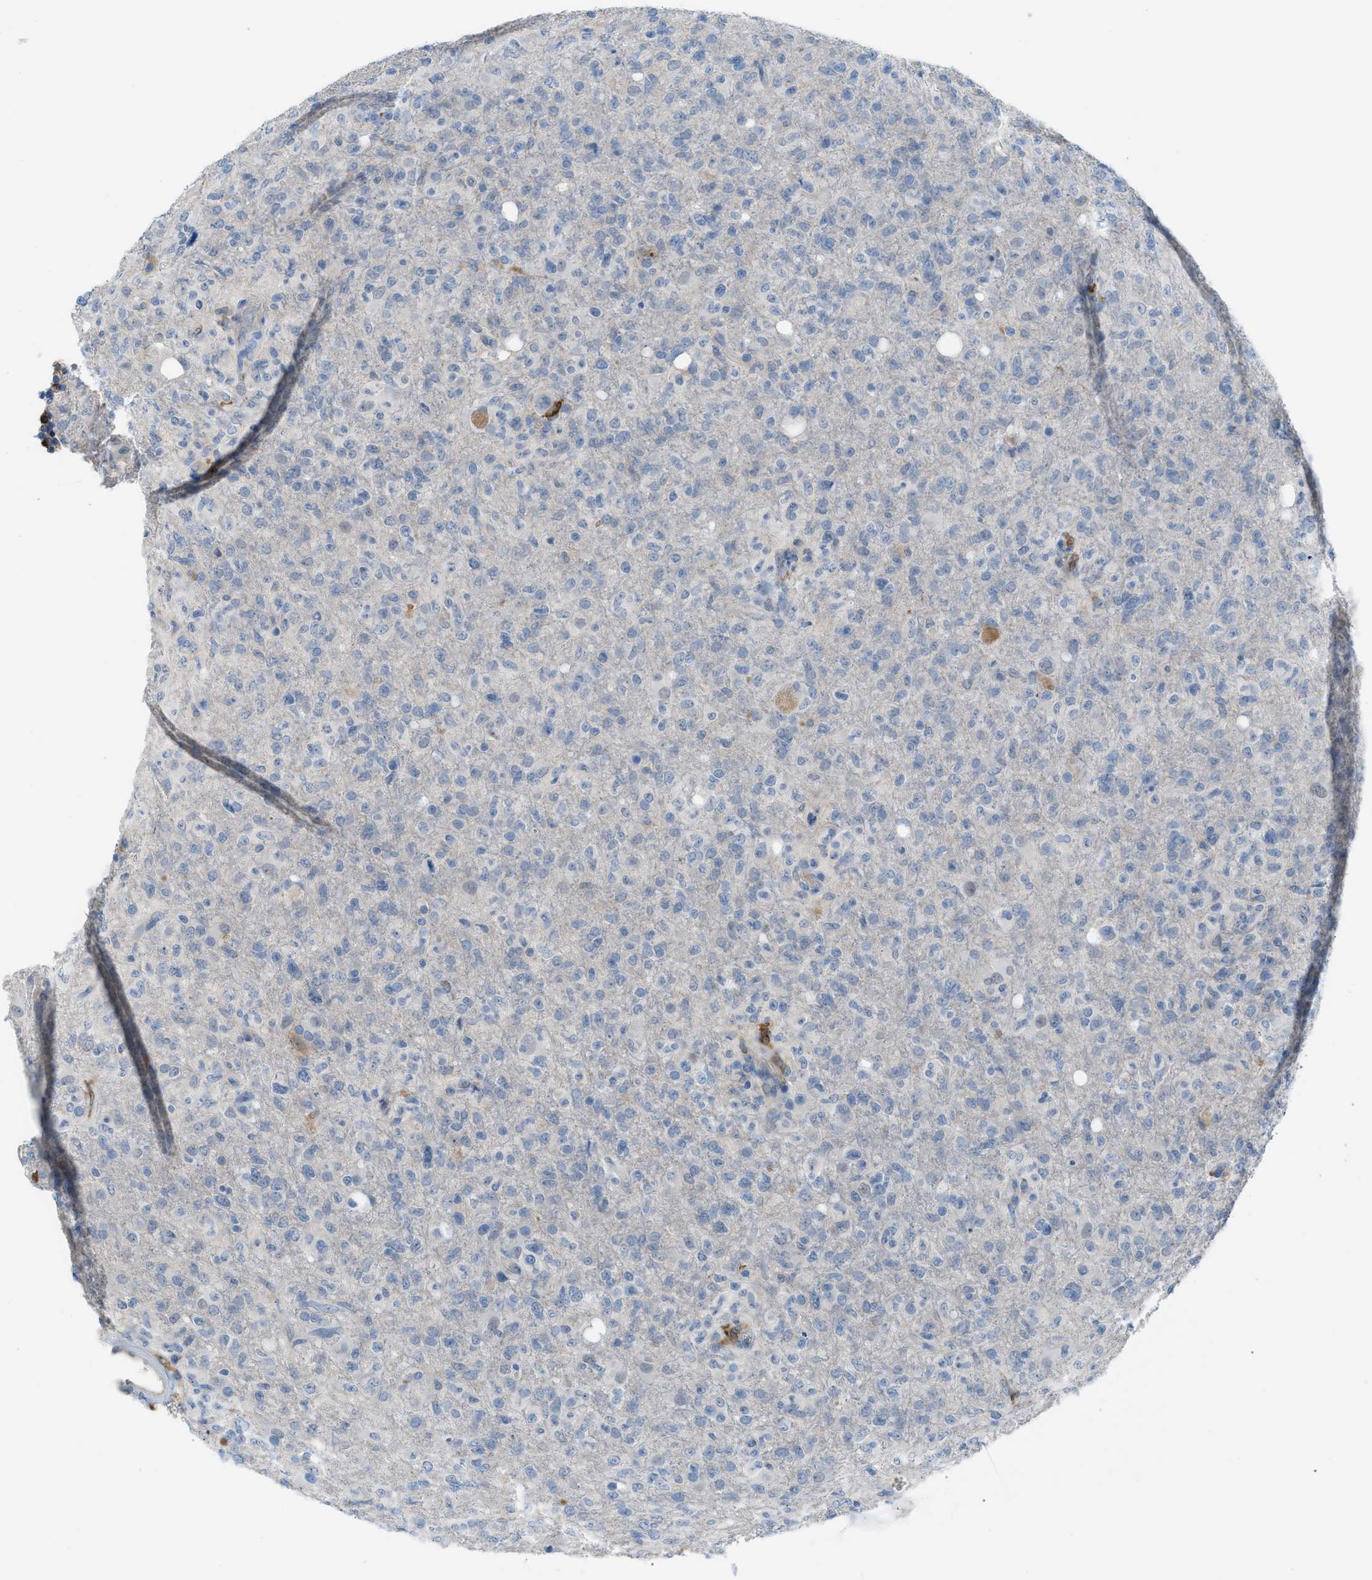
{"staining": {"intensity": "negative", "quantity": "none", "location": "none"}, "tissue": "glioma", "cell_type": "Tumor cells", "image_type": "cancer", "snomed": [{"axis": "morphology", "description": "Glioma, malignant, High grade"}, {"axis": "topography", "description": "Brain"}], "caption": "This is a micrograph of immunohistochemistry staining of glioma, which shows no positivity in tumor cells. The staining was performed using DAB to visualize the protein expression in brown, while the nuclei were stained in blue with hematoxylin (Magnification: 20x).", "gene": "CLEC10A", "patient": {"sex": "female", "age": 57}}